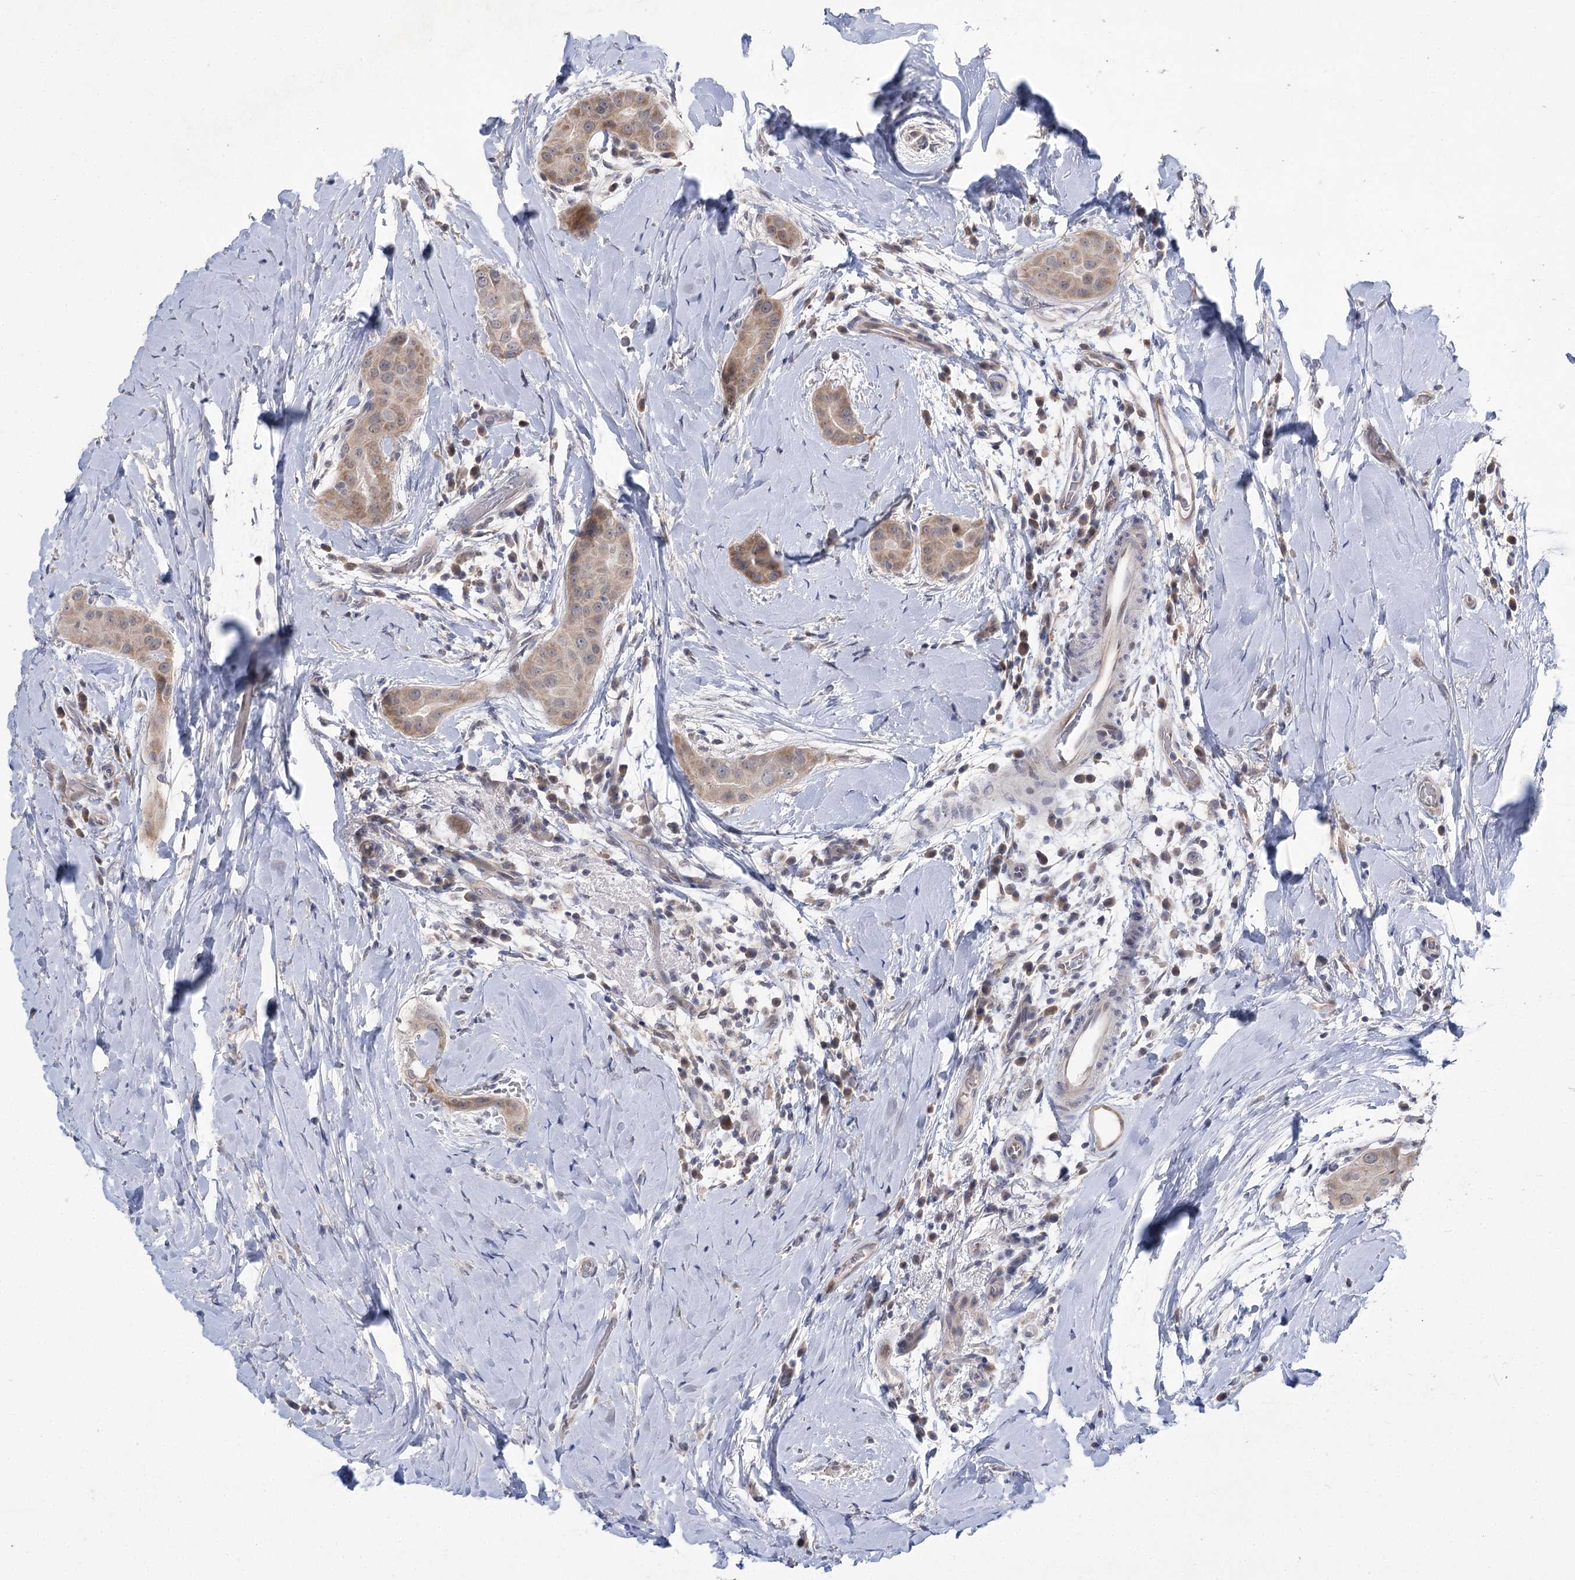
{"staining": {"intensity": "weak", "quantity": "<25%", "location": "cytoplasmic/membranous"}, "tissue": "thyroid cancer", "cell_type": "Tumor cells", "image_type": "cancer", "snomed": [{"axis": "morphology", "description": "Papillary adenocarcinoma, NOS"}, {"axis": "topography", "description": "Thyroid gland"}], "caption": "DAB immunohistochemical staining of thyroid papillary adenocarcinoma reveals no significant positivity in tumor cells.", "gene": "PHYHIPL", "patient": {"sex": "male", "age": 33}}